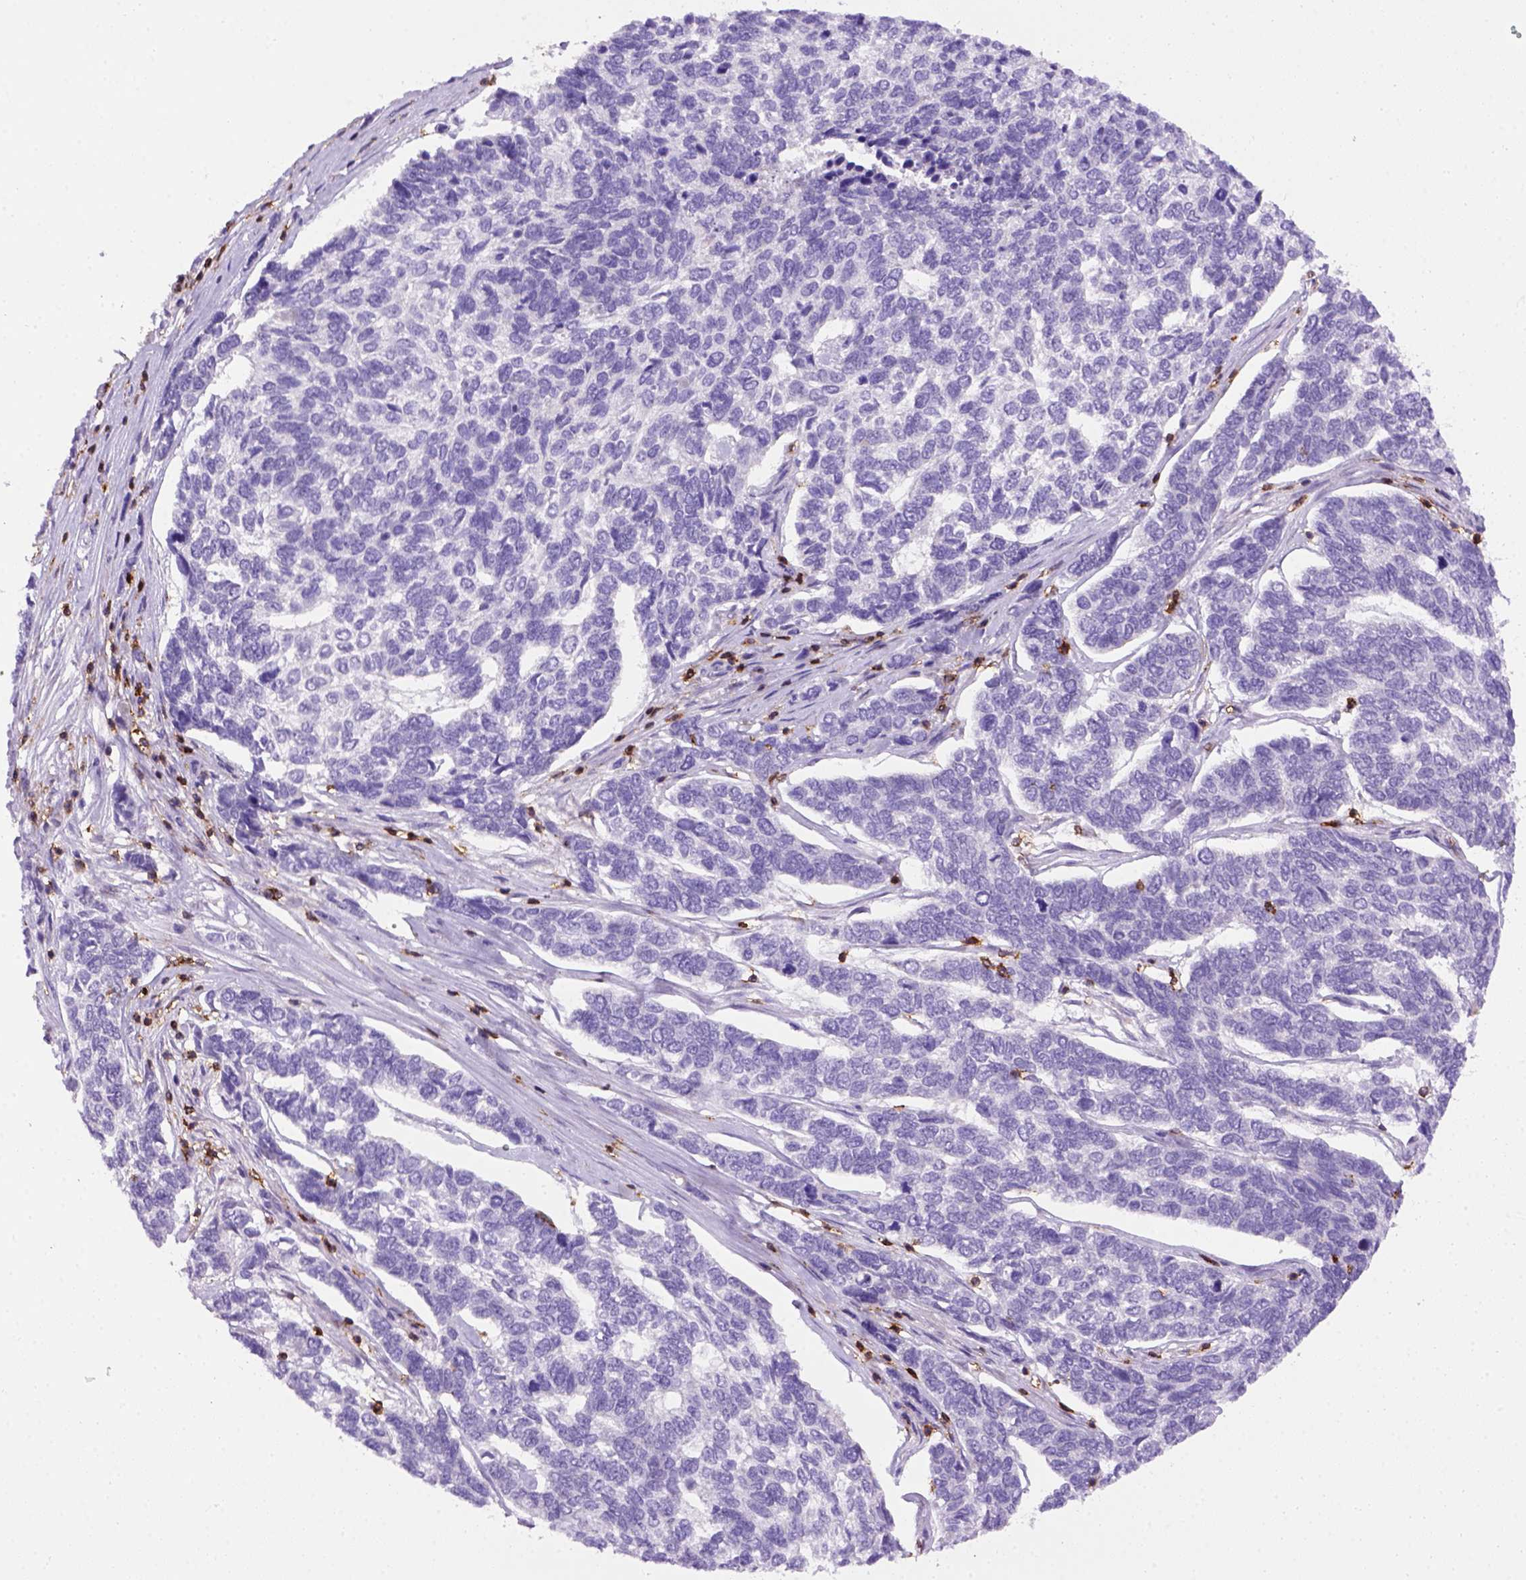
{"staining": {"intensity": "negative", "quantity": "none", "location": "none"}, "tissue": "skin cancer", "cell_type": "Tumor cells", "image_type": "cancer", "snomed": [{"axis": "morphology", "description": "Basal cell carcinoma"}, {"axis": "topography", "description": "Skin"}], "caption": "Protein analysis of skin cancer demonstrates no significant expression in tumor cells.", "gene": "CD3E", "patient": {"sex": "female", "age": 65}}